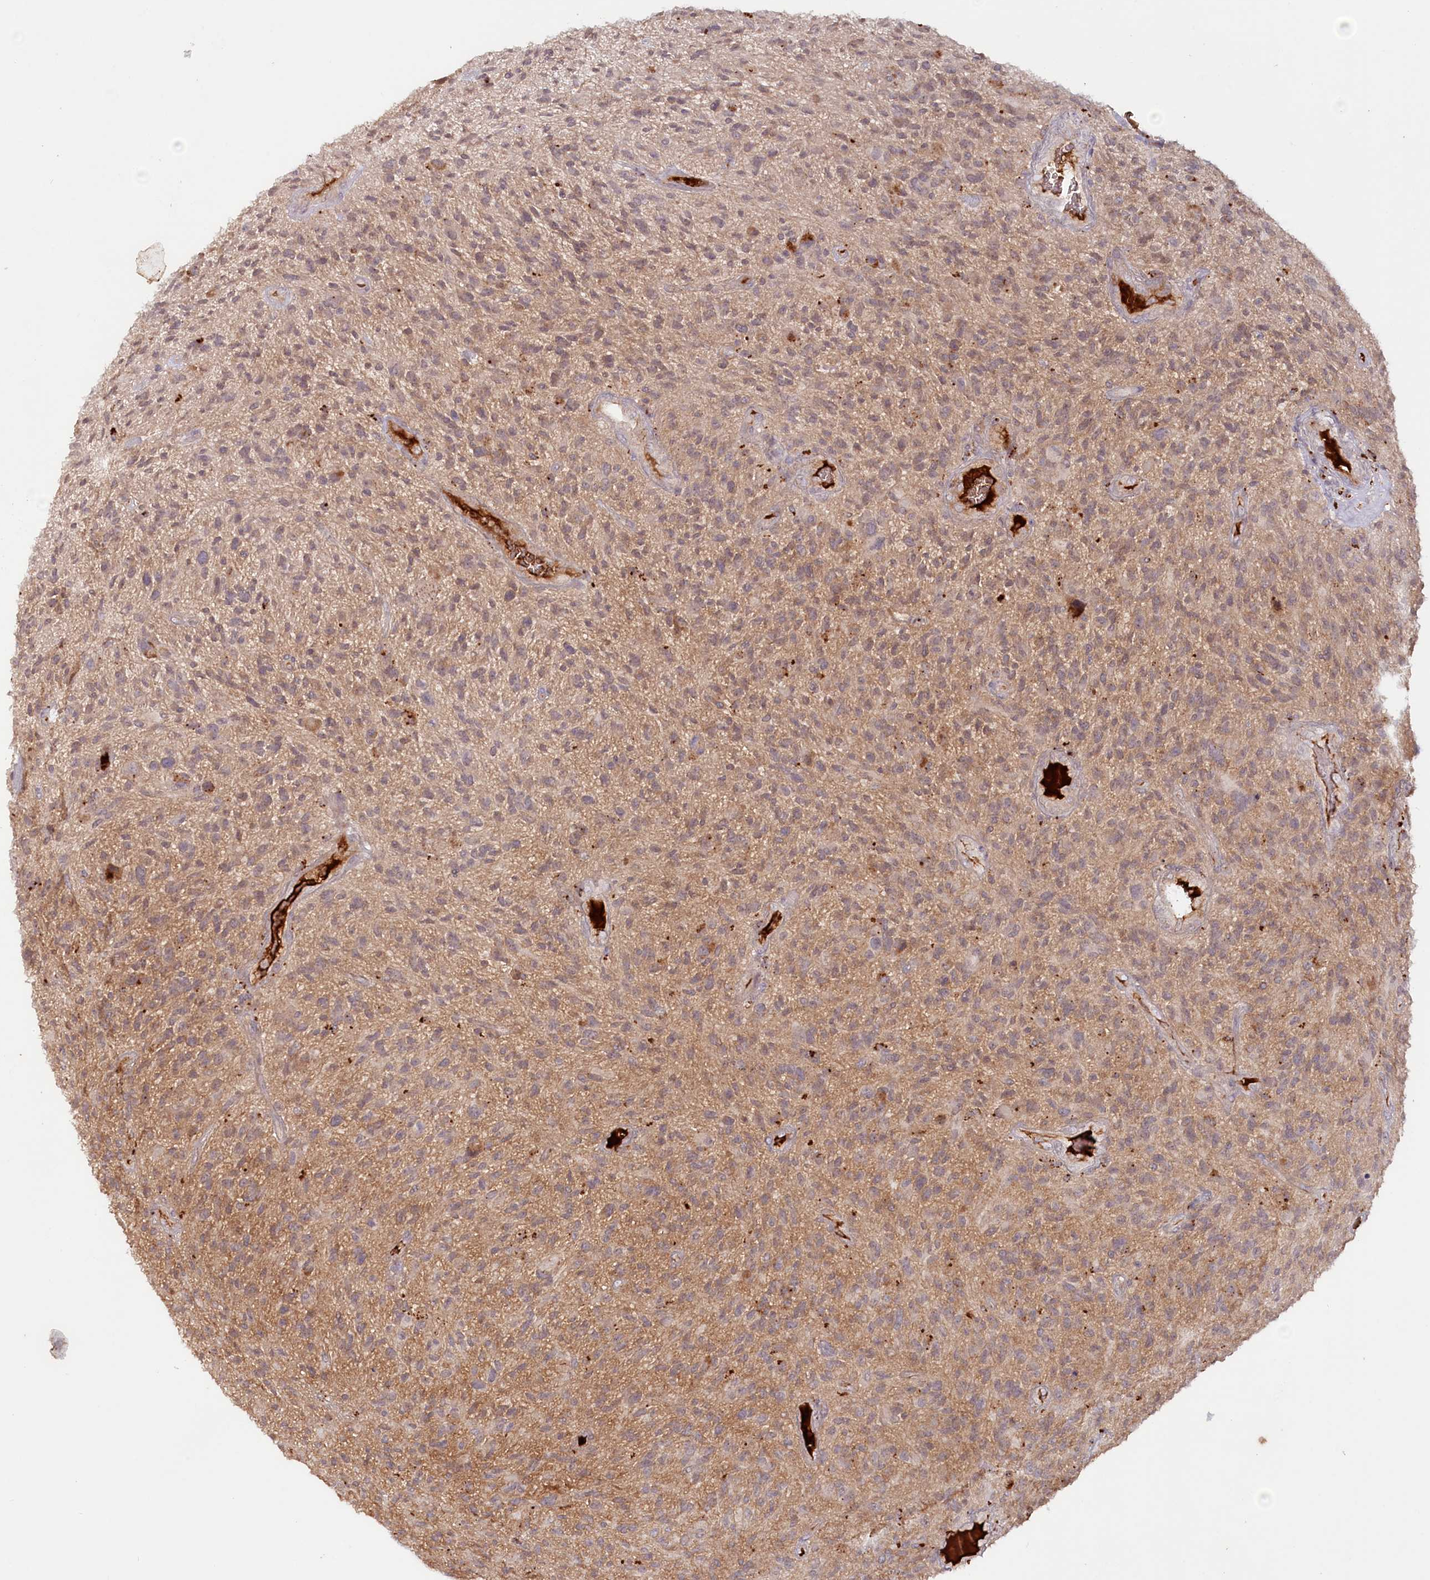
{"staining": {"intensity": "weak", "quantity": "25%-75%", "location": "cytoplasmic/membranous"}, "tissue": "glioma", "cell_type": "Tumor cells", "image_type": "cancer", "snomed": [{"axis": "morphology", "description": "Glioma, malignant, High grade"}, {"axis": "topography", "description": "Brain"}], "caption": "An image of glioma stained for a protein reveals weak cytoplasmic/membranous brown staining in tumor cells.", "gene": "PSAPL1", "patient": {"sex": "male", "age": 47}}